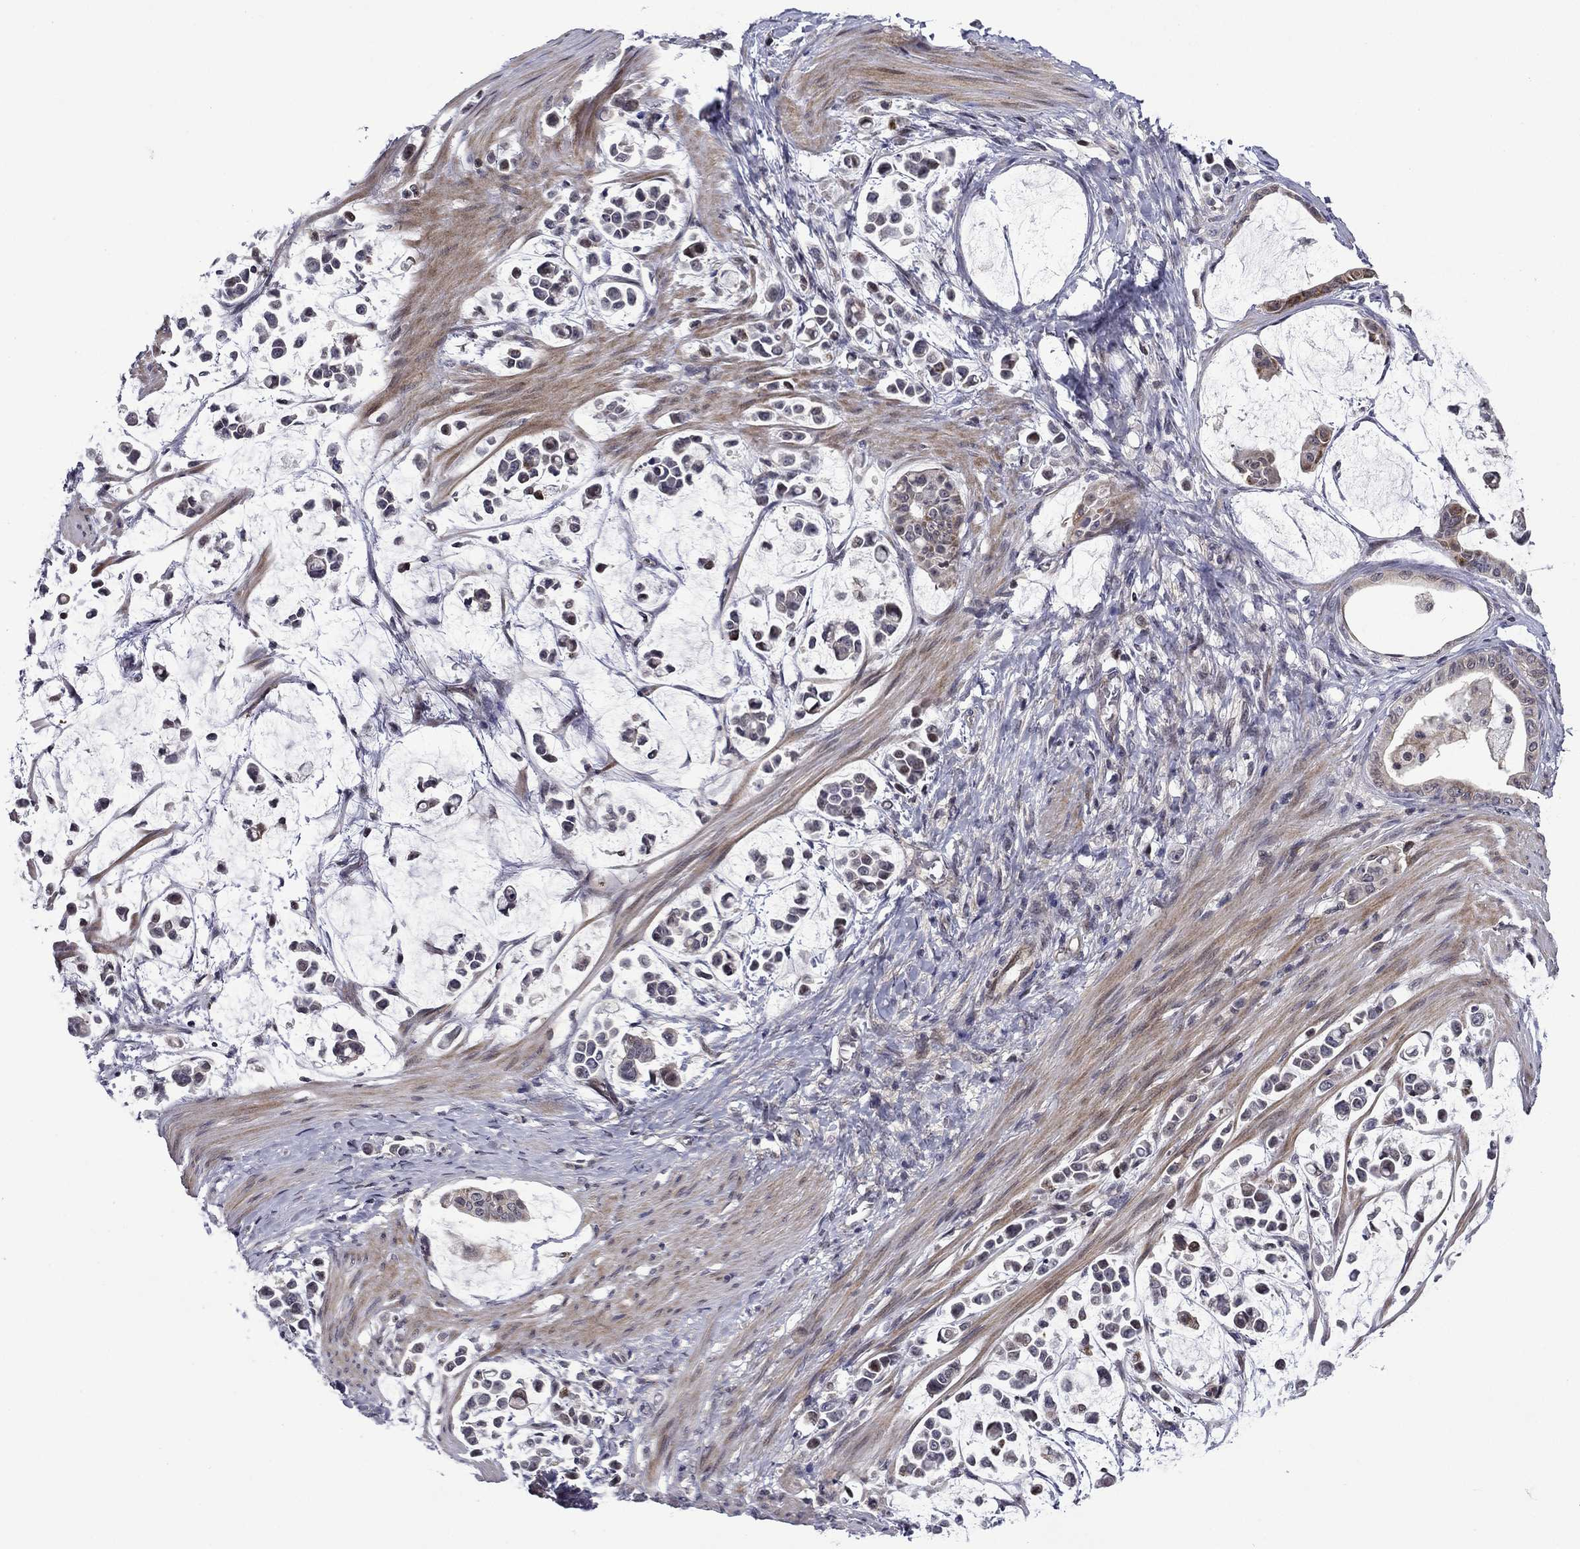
{"staining": {"intensity": "negative", "quantity": "none", "location": "none"}, "tissue": "stomach cancer", "cell_type": "Tumor cells", "image_type": "cancer", "snomed": [{"axis": "morphology", "description": "Adenocarcinoma, NOS"}, {"axis": "topography", "description": "Stomach"}], "caption": "Photomicrograph shows no significant protein staining in tumor cells of stomach adenocarcinoma. (DAB immunohistochemistry (IHC), high magnification).", "gene": "B3GAT1", "patient": {"sex": "male", "age": 82}}